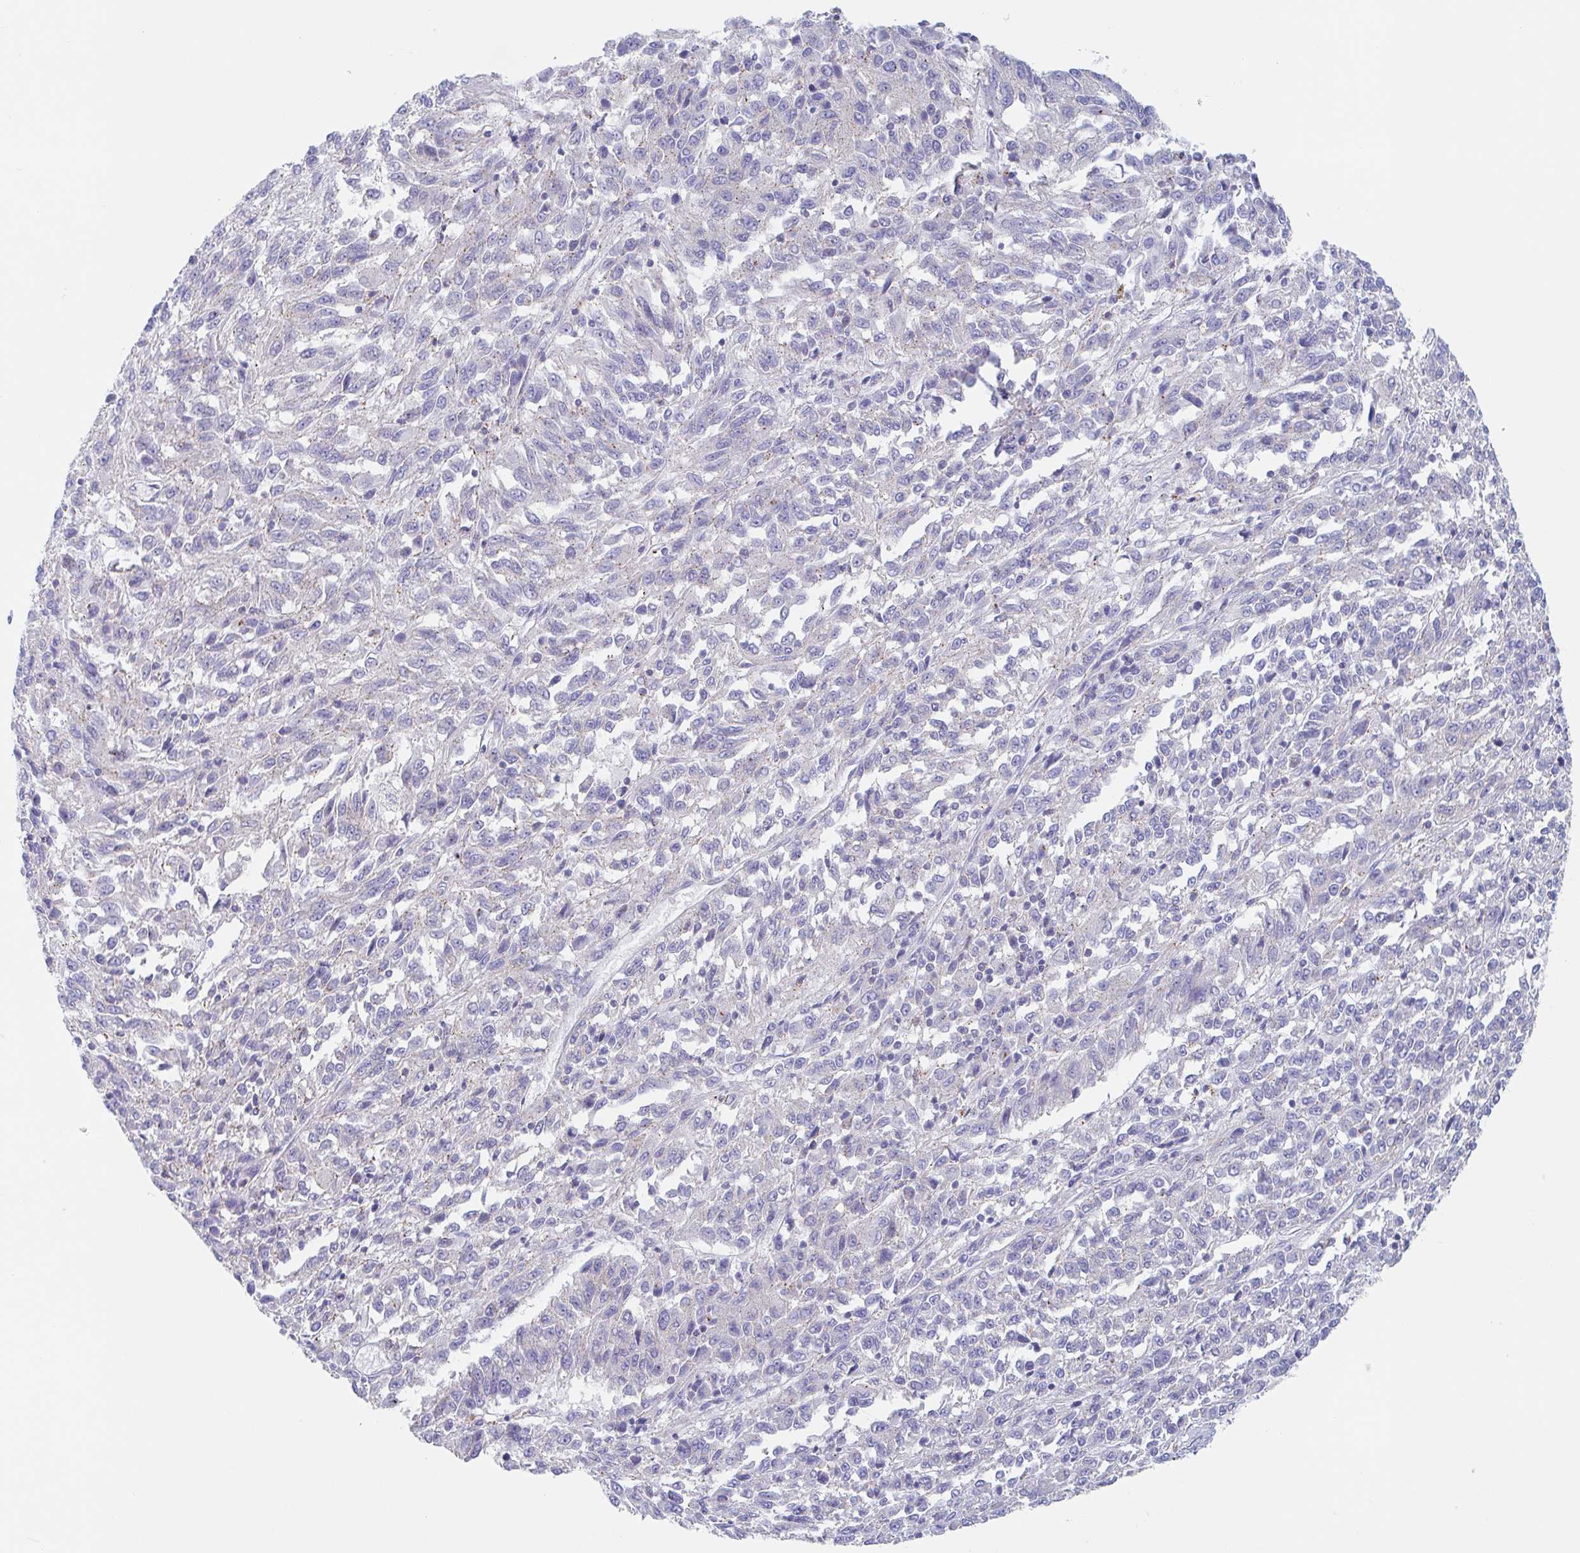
{"staining": {"intensity": "negative", "quantity": "none", "location": "none"}, "tissue": "melanoma", "cell_type": "Tumor cells", "image_type": "cancer", "snomed": [{"axis": "morphology", "description": "Malignant melanoma, Metastatic site"}, {"axis": "topography", "description": "Lung"}], "caption": "Protein analysis of melanoma shows no significant positivity in tumor cells.", "gene": "CHMP5", "patient": {"sex": "male", "age": 64}}